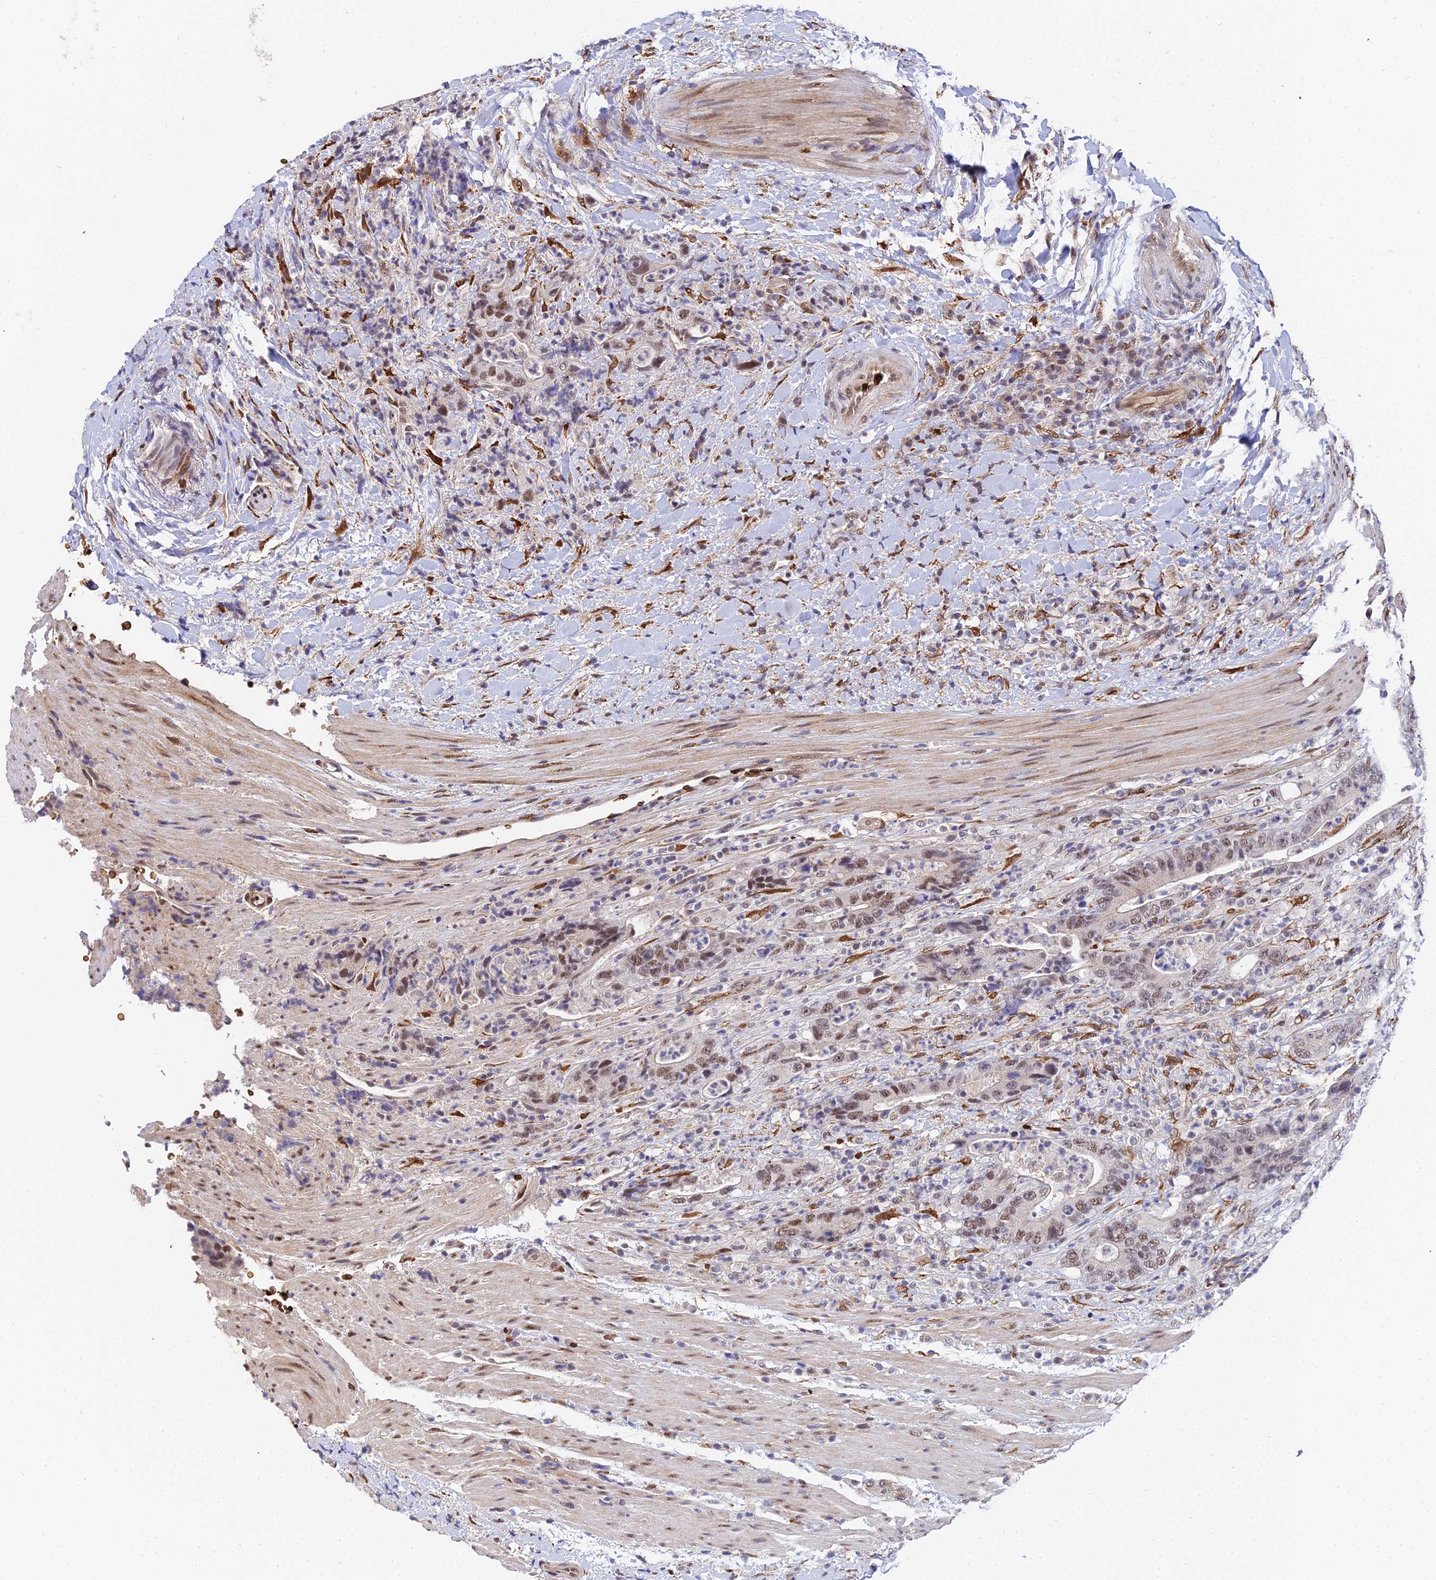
{"staining": {"intensity": "moderate", "quantity": ">75%", "location": "nuclear"}, "tissue": "colorectal cancer", "cell_type": "Tumor cells", "image_type": "cancer", "snomed": [{"axis": "morphology", "description": "Adenocarcinoma, NOS"}, {"axis": "topography", "description": "Colon"}], "caption": "The micrograph displays immunohistochemical staining of colorectal cancer. There is moderate nuclear expression is seen in about >75% of tumor cells.", "gene": "BCL9", "patient": {"sex": "female", "age": 75}}